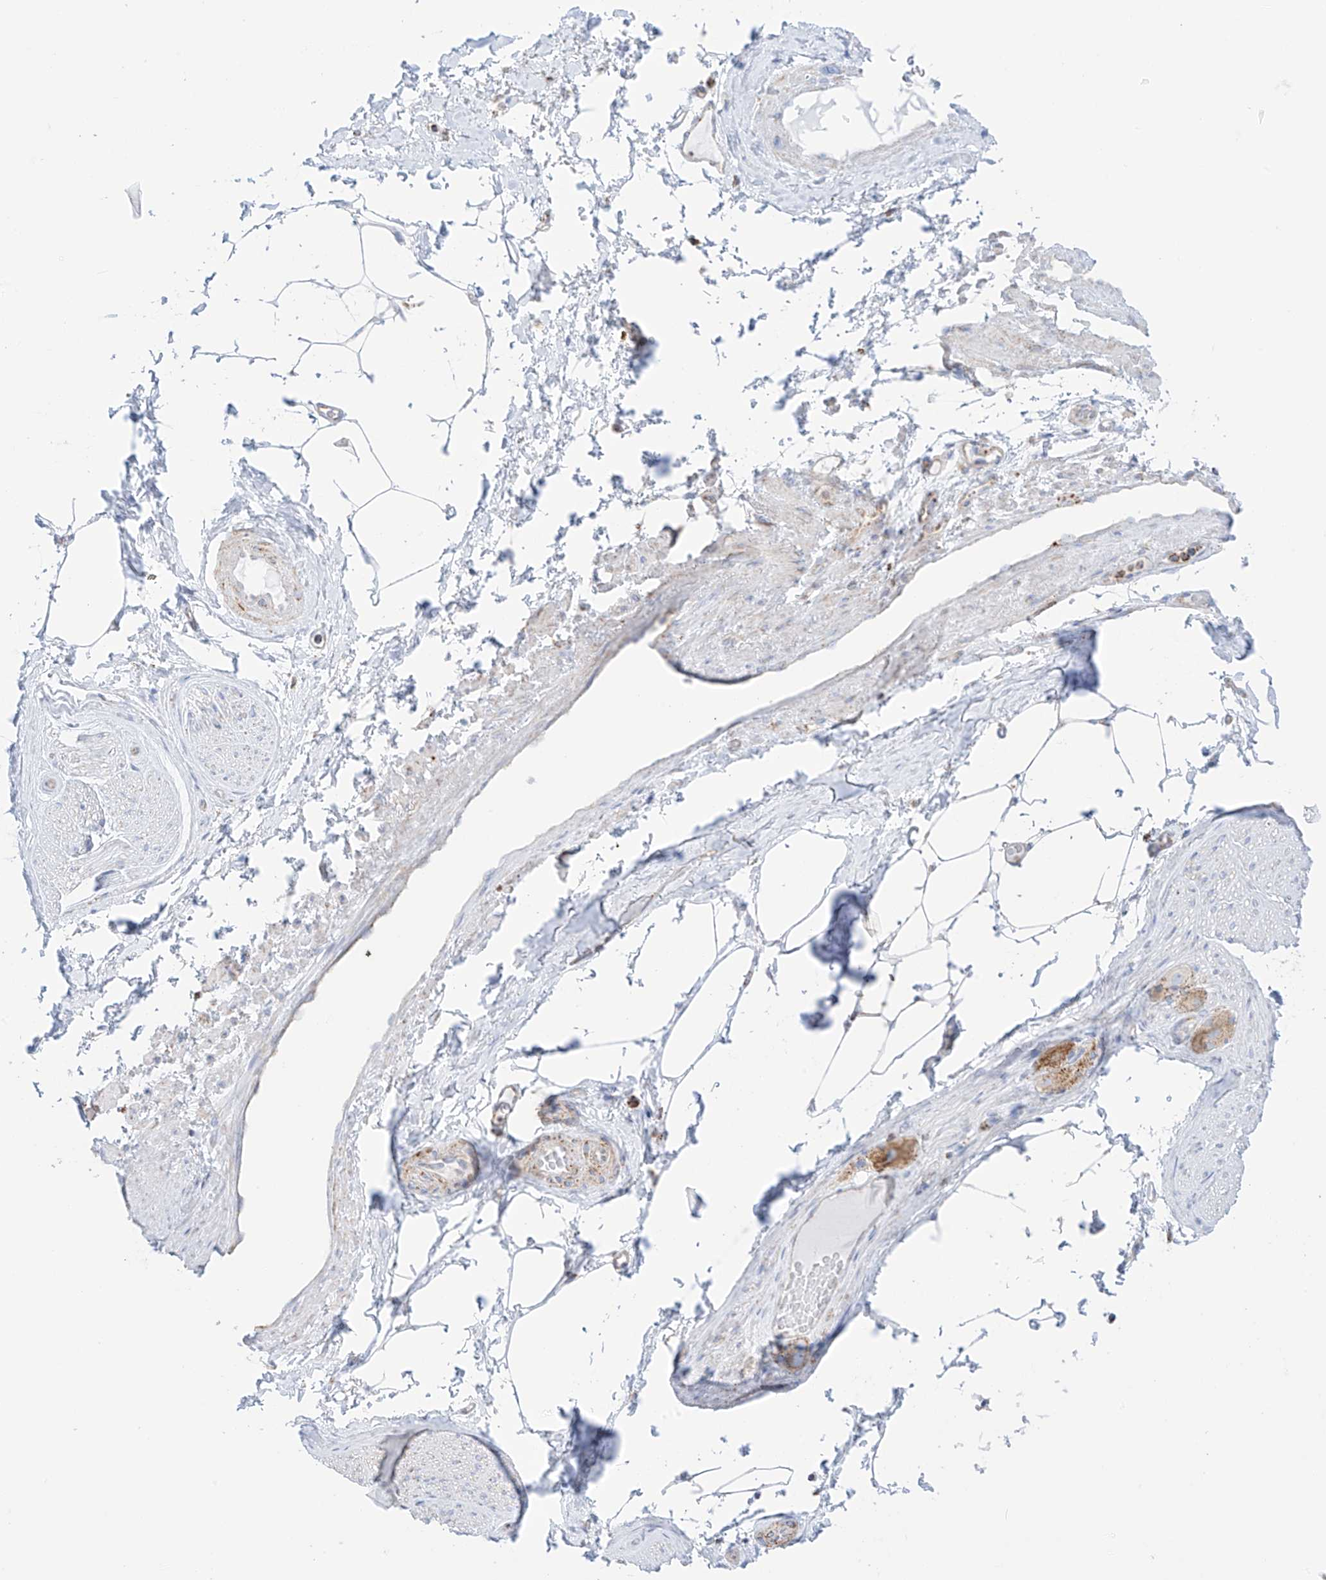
{"staining": {"intensity": "negative", "quantity": "none", "location": "none"}, "tissue": "adipose tissue", "cell_type": "Adipocytes", "image_type": "normal", "snomed": [{"axis": "morphology", "description": "Normal tissue, NOS"}, {"axis": "morphology", "description": "Adenocarcinoma, Low grade"}, {"axis": "topography", "description": "Prostate"}, {"axis": "topography", "description": "Peripheral nerve tissue"}], "caption": "There is no significant staining in adipocytes of adipose tissue. The staining was performed using DAB to visualize the protein expression in brown, while the nuclei were stained in blue with hematoxylin (Magnification: 20x).", "gene": "XKR3", "patient": {"sex": "male", "age": 63}}